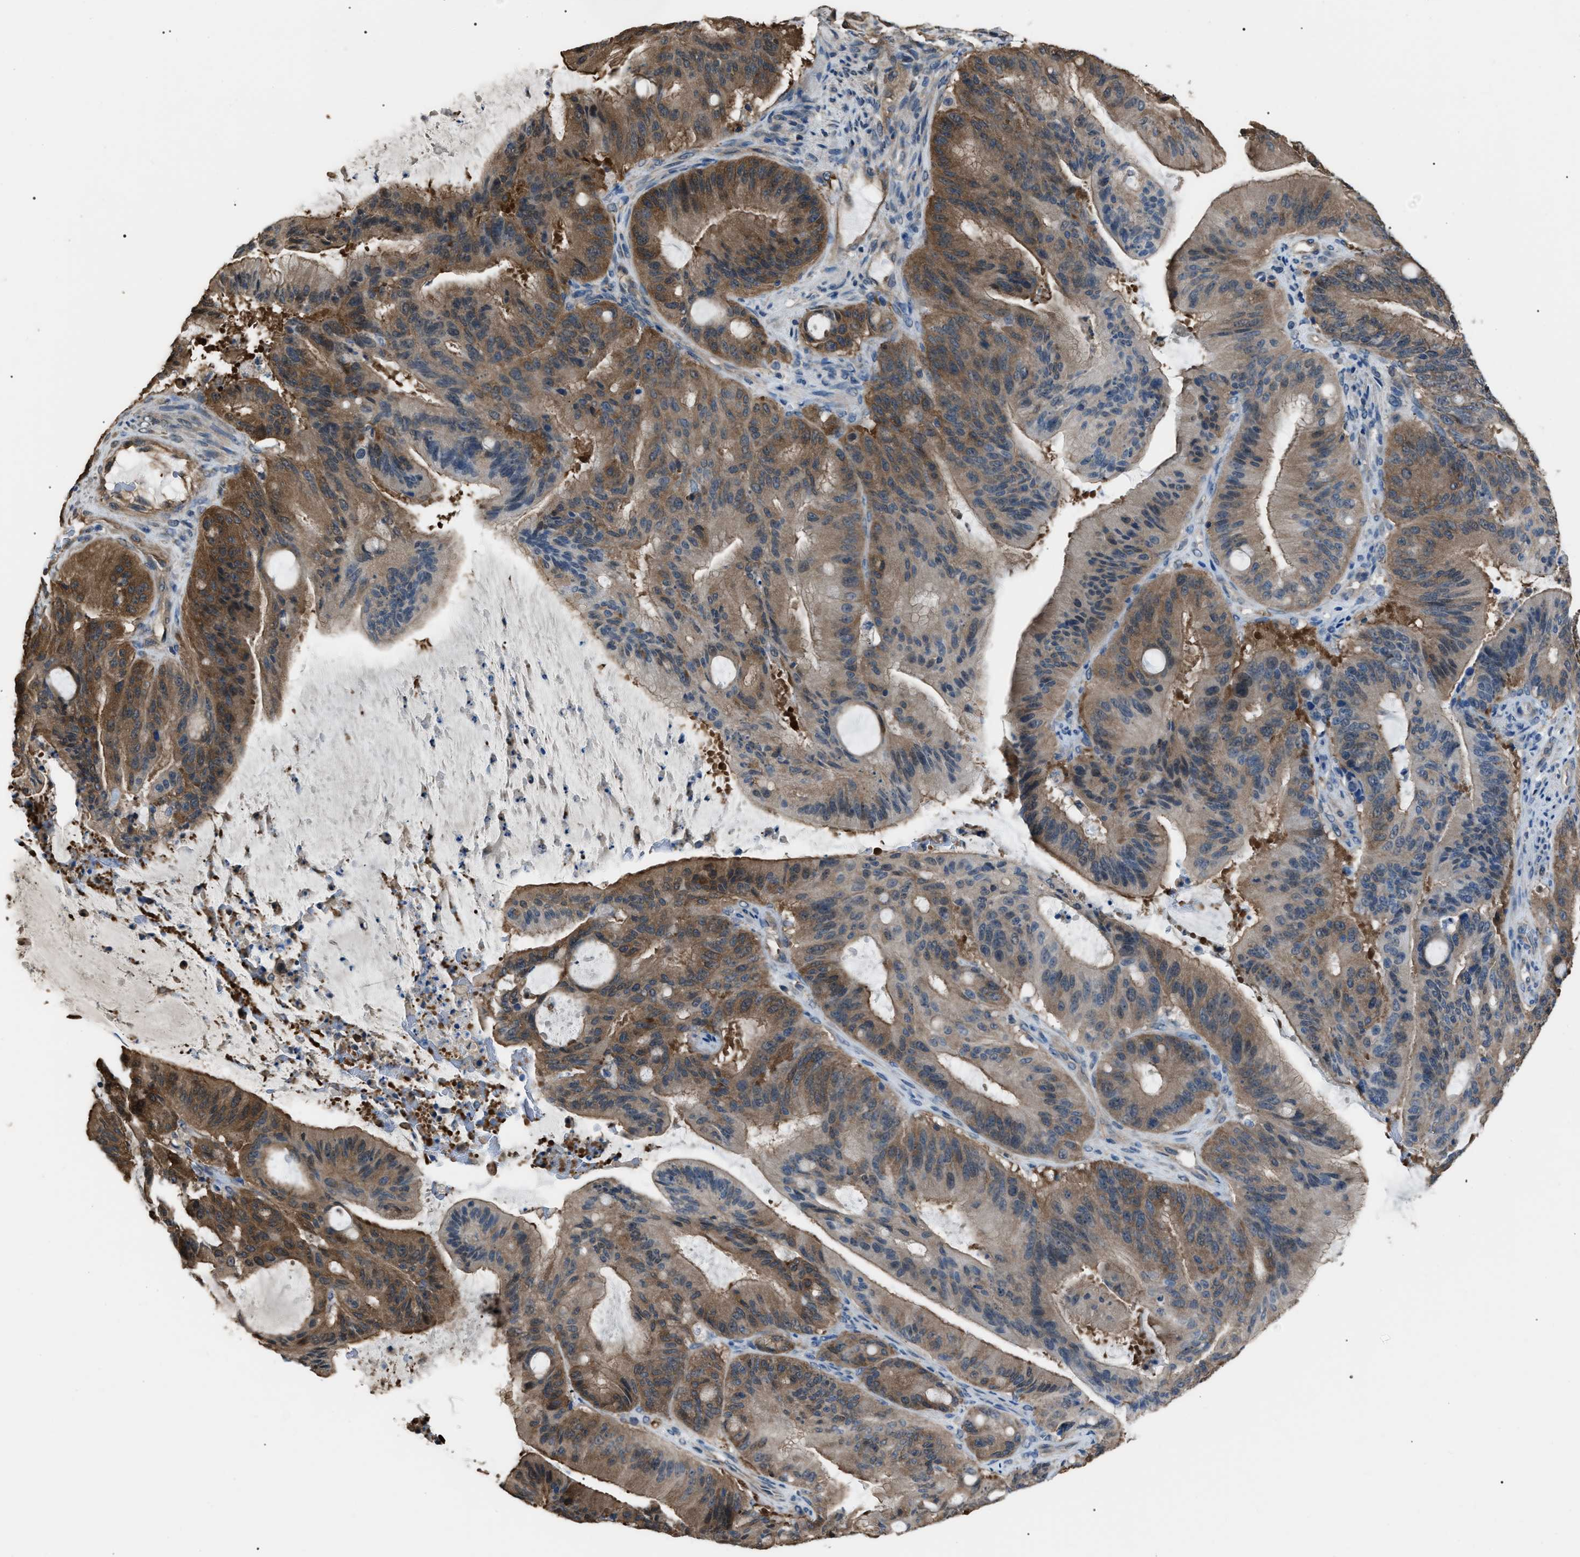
{"staining": {"intensity": "moderate", "quantity": "25%-75%", "location": "cytoplasmic/membranous"}, "tissue": "liver cancer", "cell_type": "Tumor cells", "image_type": "cancer", "snomed": [{"axis": "morphology", "description": "Normal tissue, NOS"}, {"axis": "morphology", "description": "Cholangiocarcinoma"}, {"axis": "topography", "description": "Liver"}, {"axis": "topography", "description": "Peripheral nerve tissue"}], "caption": "The micrograph reveals immunohistochemical staining of liver cancer. There is moderate cytoplasmic/membranous positivity is identified in about 25%-75% of tumor cells.", "gene": "PDCD5", "patient": {"sex": "female", "age": 73}}